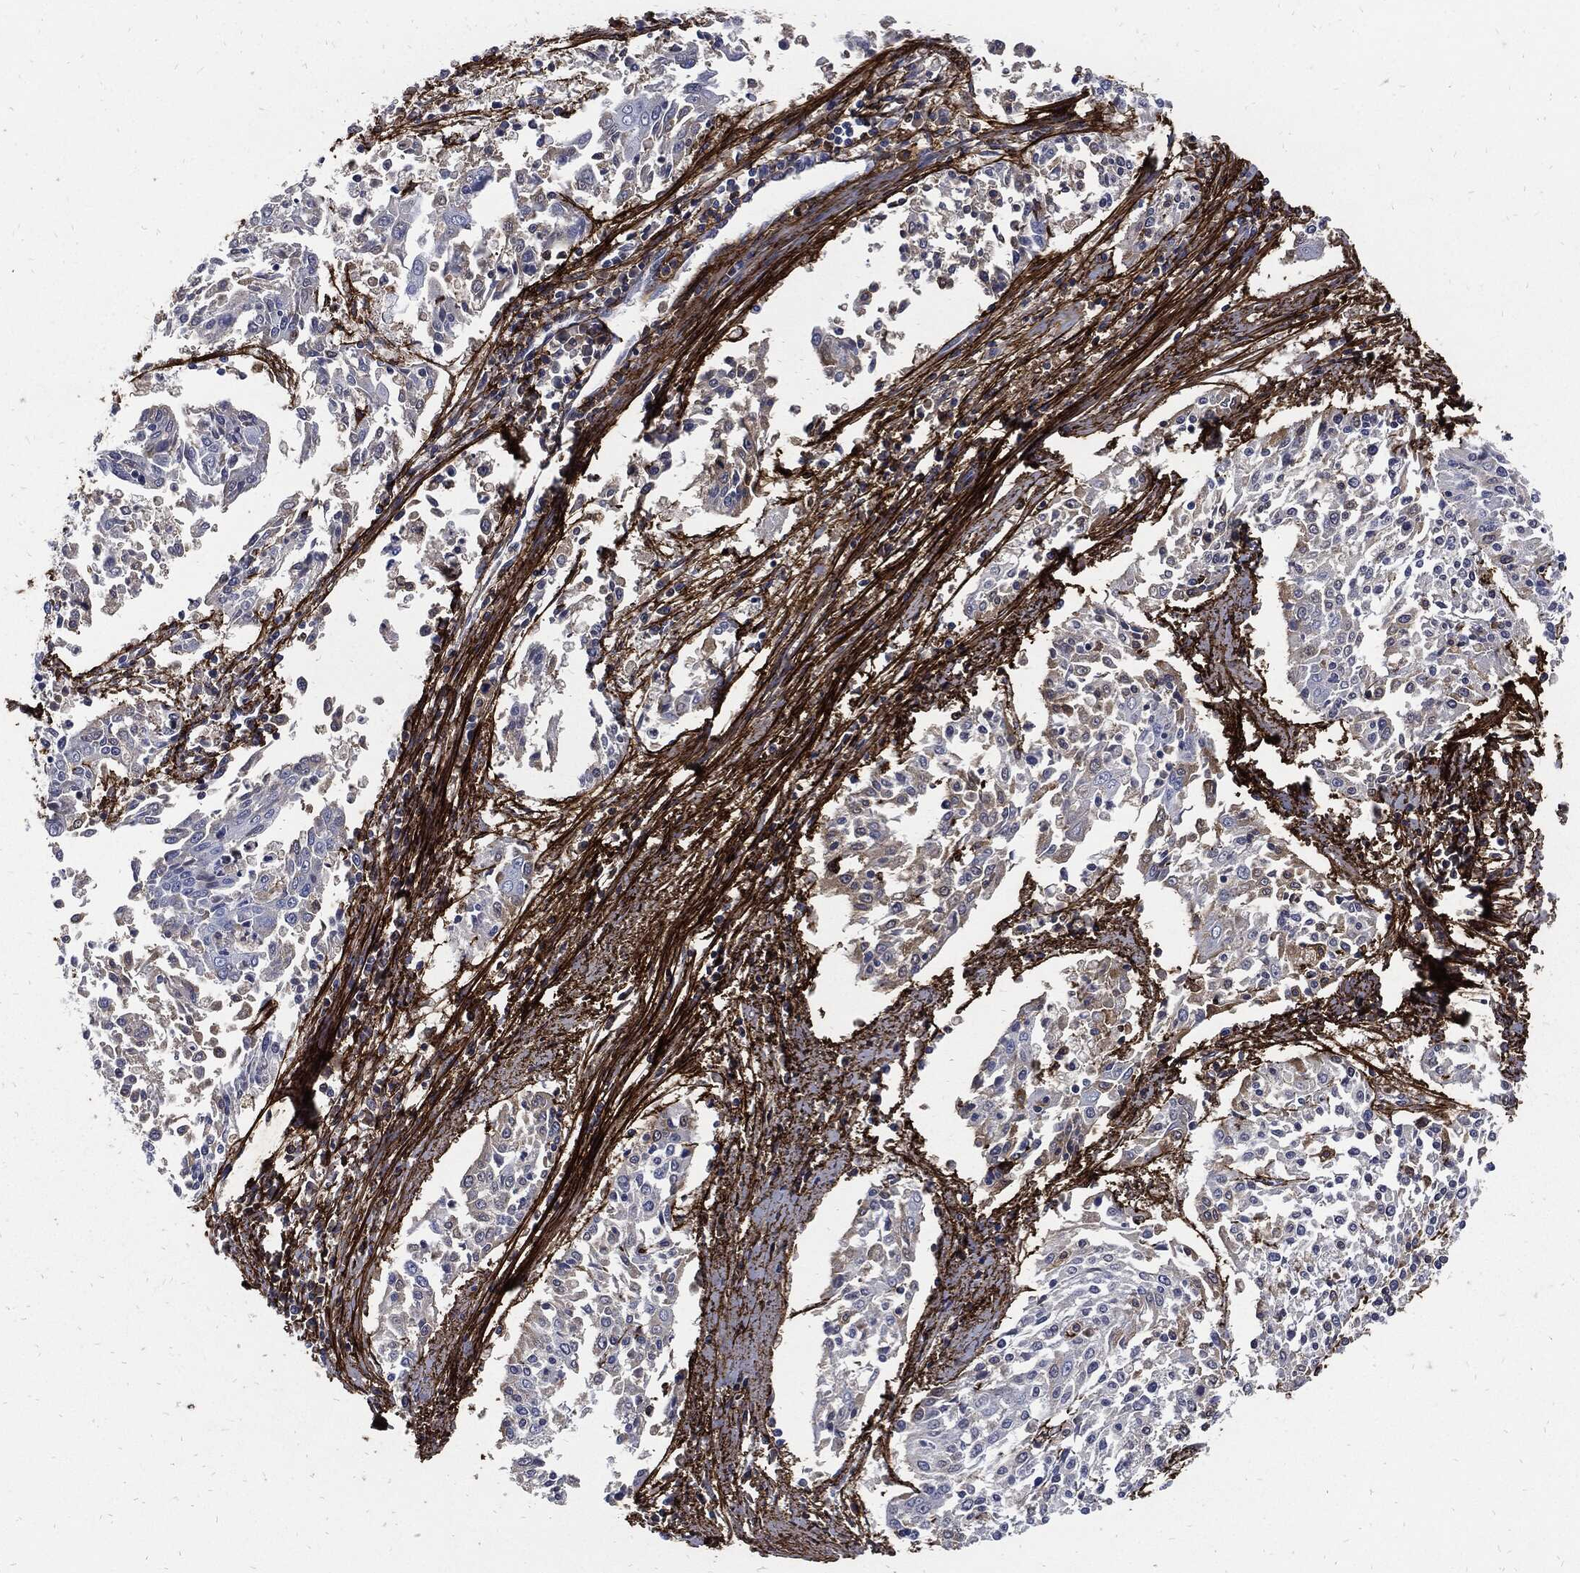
{"staining": {"intensity": "negative", "quantity": "none", "location": "none"}, "tissue": "cervical cancer", "cell_type": "Tumor cells", "image_type": "cancer", "snomed": [{"axis": "morphology", "description": "Squamous cell carcinoma, NOS"}, {"axis": "topography", "description": "Cervix"}], "caption": "Tumor cells show no significant expression in cervical cancer (squamous cell carcinoma).", "gene": "FBN1", "patient": {"sex": "female", "age": 41}}